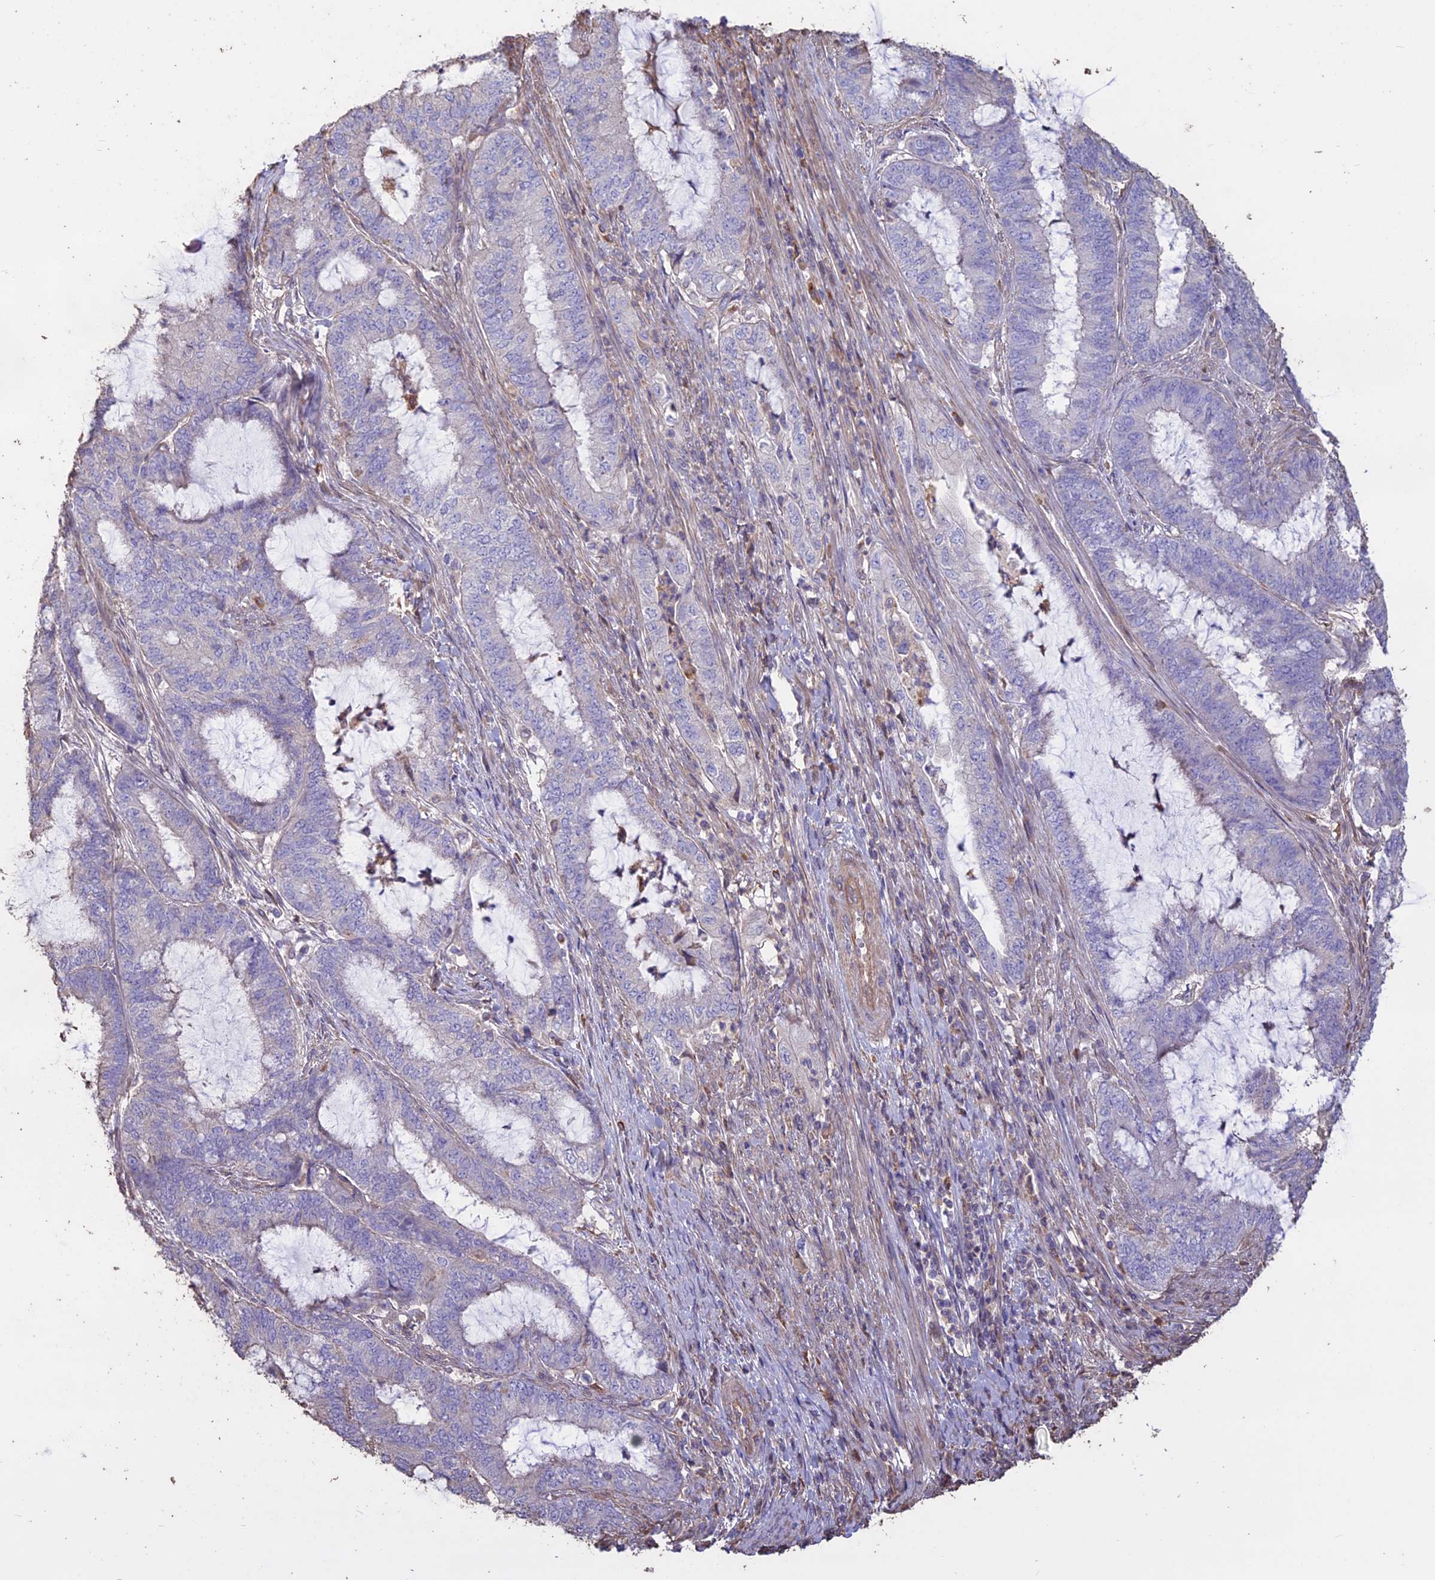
{"staining": {"intensity": "weak", "quantity": "<25%", "location": "cytoplasmic/membranous"}, "tissue": "endometrial cancer", "cell_type": "Tumor cells", "image_type": "cancer", "snomed": [{"axis": "morphology", "description": "Adenocarcinoma, NOS"}, {"axis": "topography", "description": "Endometrium"}], "caption": "An immunohistochemistry (IHC) histopathology image of endometrial adenocarcinoma is shown. There is no staining in tumor cells of endometrial adenocarcinoma.", "gene": "CCDC148", "patient": {"sex": "female", "age": 51}}